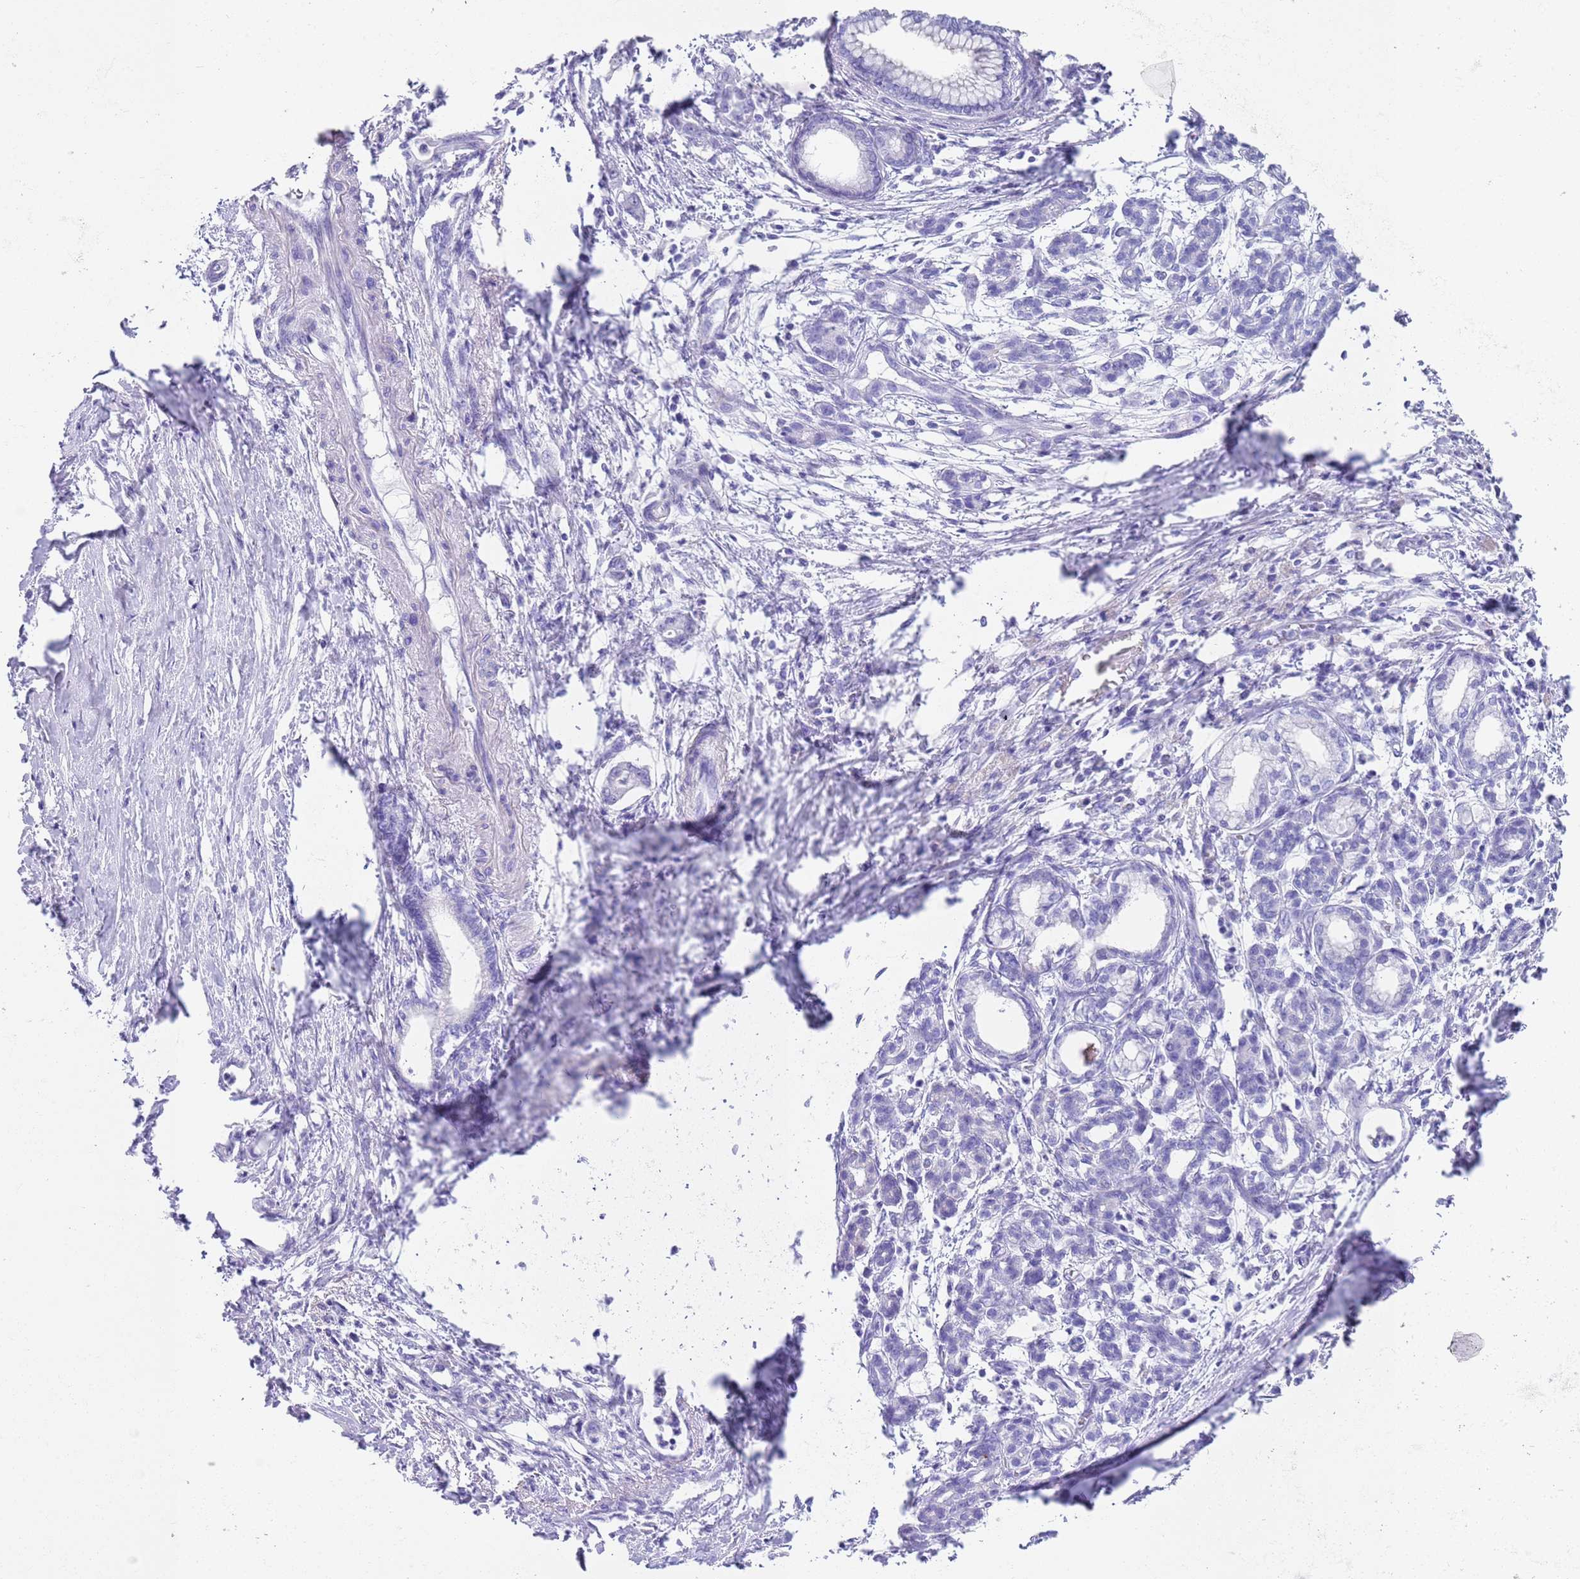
{"staining": {"intensity": "negative", "quantity": "none", "location": "none"}, "tissue": "pancreatic cancer", "cell_type": "Tumor cells", "image_type": "cancer", "snomed": [{"axis": "morphology", "description": "Adenocarcinoma, NOS"}, {"axis": "topography", "description": "Pancreas"}], "caption": "IHC histopathology image of adenocarcinoma (pancreatic) stained for a protein (brown), which demonstrates no staining in tumor cells.", "gene": "CPXM2", "patient": {"sex": "female", "age": 55}}